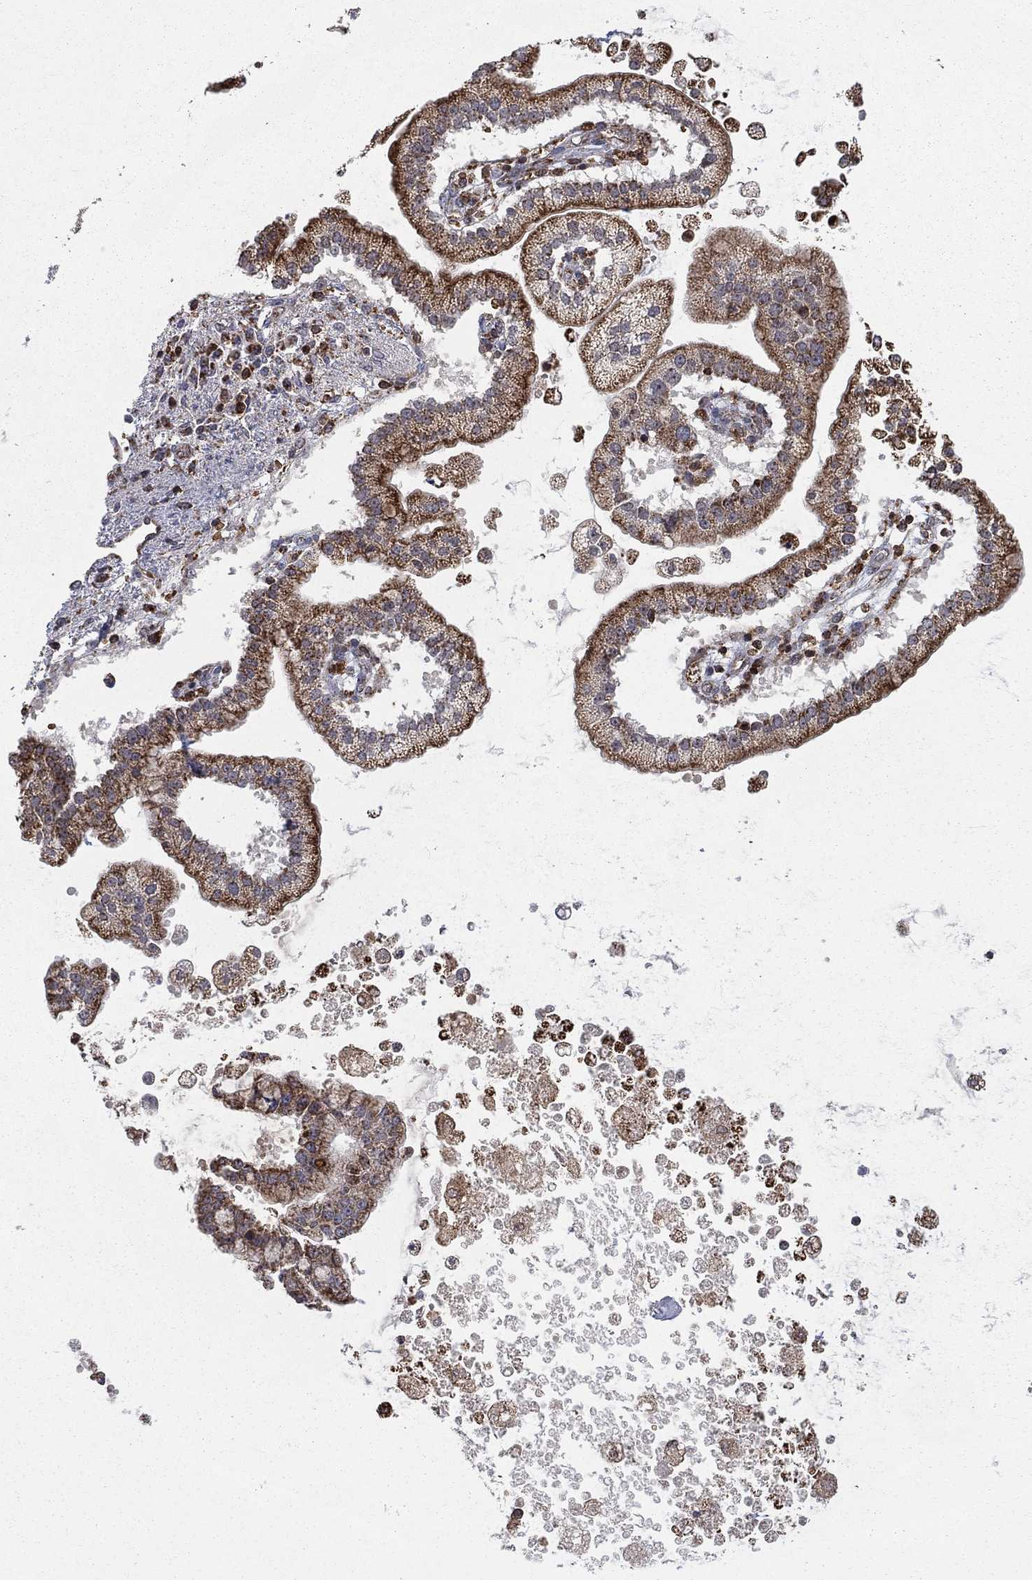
{"staining": {"intensity": "strong", "quantity": ">75%", "location": "cytoplasmic/membranous"}, "tissue": "liver cancer", "cell_type": "Tumor cells", "image_type": "cancer", "snomed": [{"axis": "morphology", "description": "Cholangiocarcinoma"}, {"axis": "topography", "description": "Liver"}], "caption": "IHC (DAB (3,3'-diaminobenzidine)) staining of human liver cancer reveals strong cytoplasmic/membranous protein positivity in about >75% of tumor cells. Nuclei are stained in blue.", "gene": "RIN3", "patient": {"sex": "male", "age": 50}}